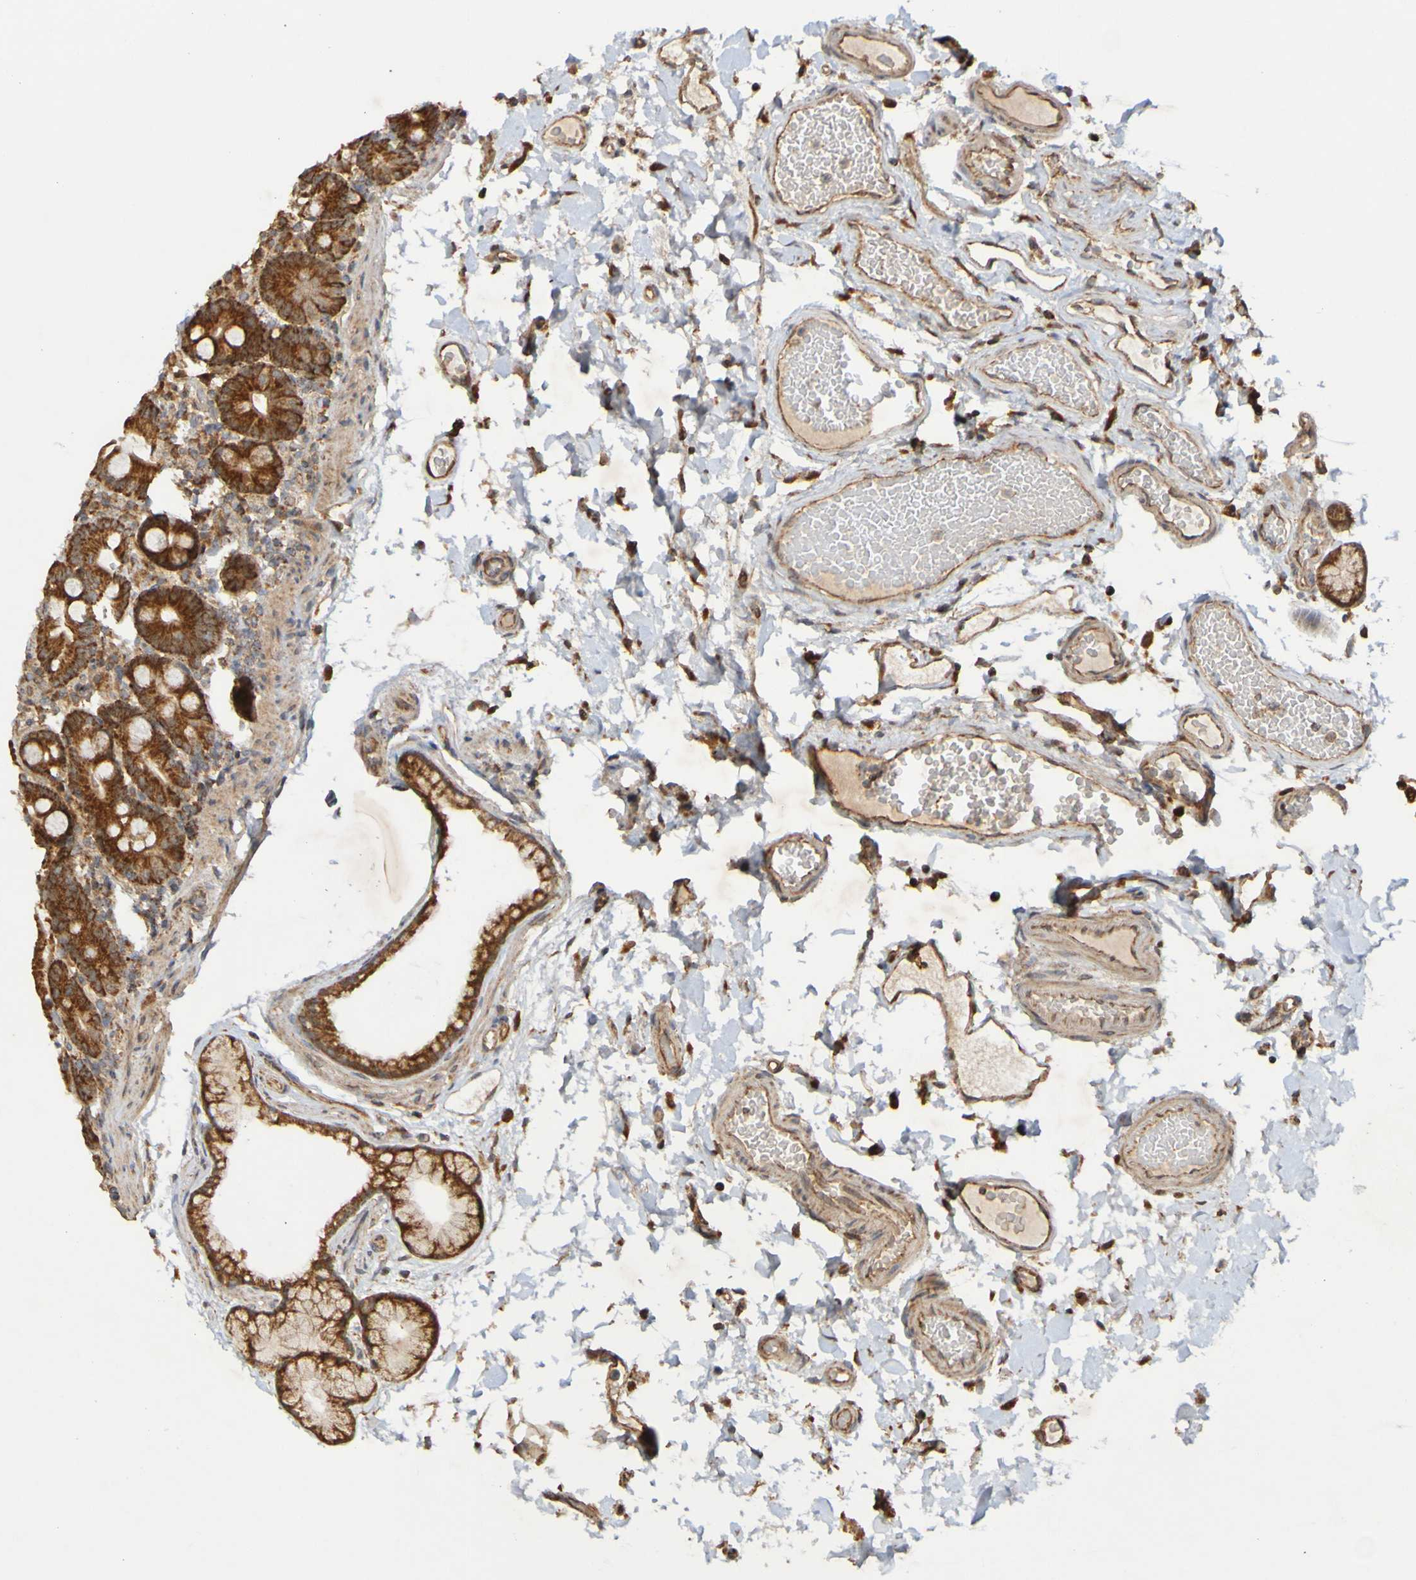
{"staining": {"intensity": "strong", "quantity": ">75%", "location": "cytoplasmic/membranous"}, "tissue": "duodenum", "cell_type": "Glandular cells", "image_type": "normal", "snomed": [{"axis": "morphology", "description": "Normal tissue, NOS"}, {"axis": "topography", "description": "Small intestine, NOS"}], "caption": "Glandular cells demonstrate high levels of strong cytoplasmic/membranous staining in about >75% of cells in benign human duodenum.", "gene": "TMBIM1", "patient": {"sex": "female", "age": 71}}